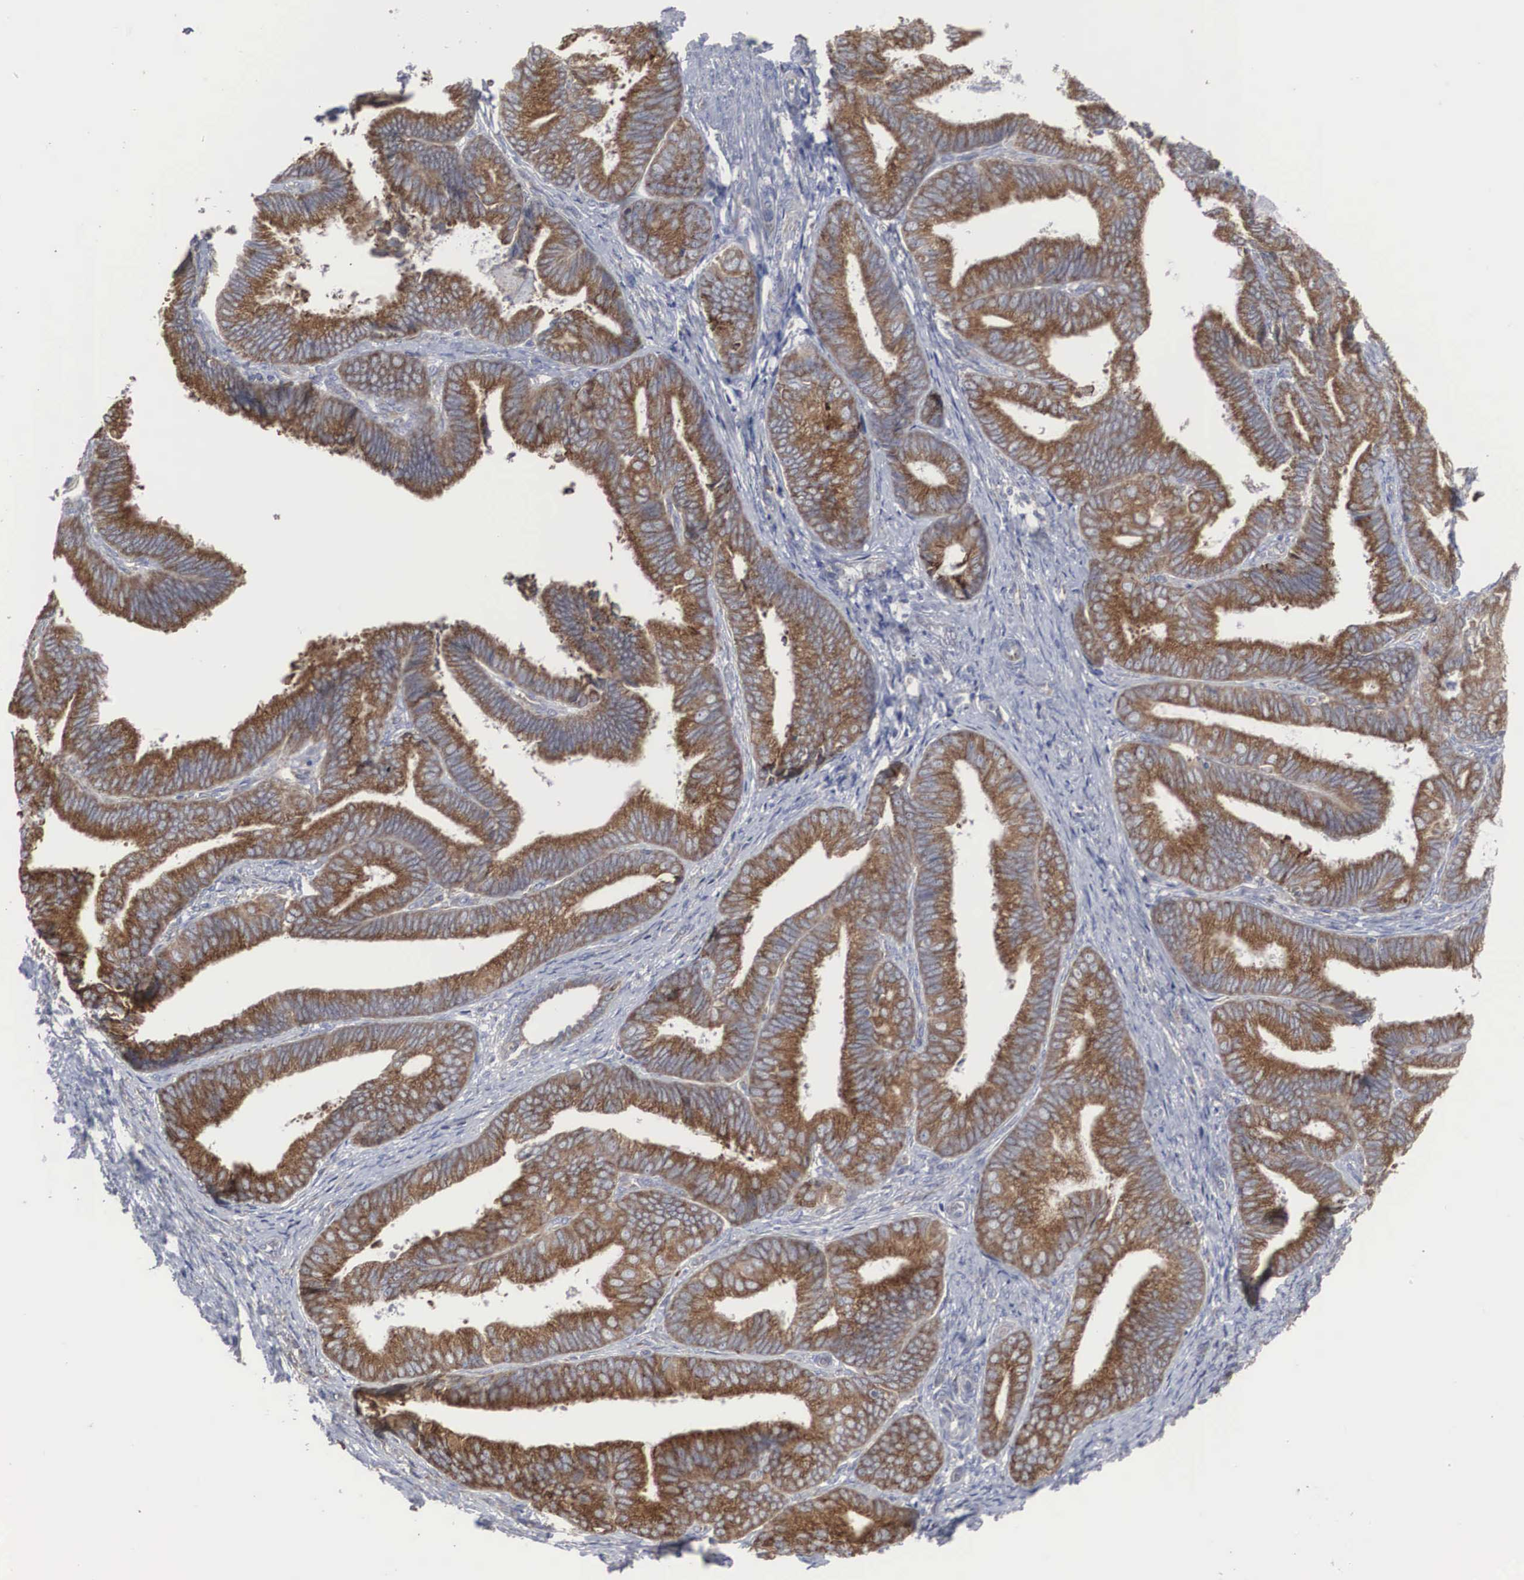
{"staining": {"intensity": "strong", "quantity": ">75%", "location": "cytoplasmic/membranous"}, "tissue": "endometrial cancer", "cell_type": "Tumor cells", "image_type": "cancer", "snomed": [{"axis": "morphology", "description": "Adenocarcinoma, NOS"}, {"axis": "topography", "description": "Endometrium"}], "caption": "DAB immunohistochemical staining of human endometrial cancer (adenocarcinoma) reveals strong cytoplasmic/membranous protein staining in about >75% of tumor cells.", "gene": "MIA2", "patient": {"sex": "female", "age": 63}}